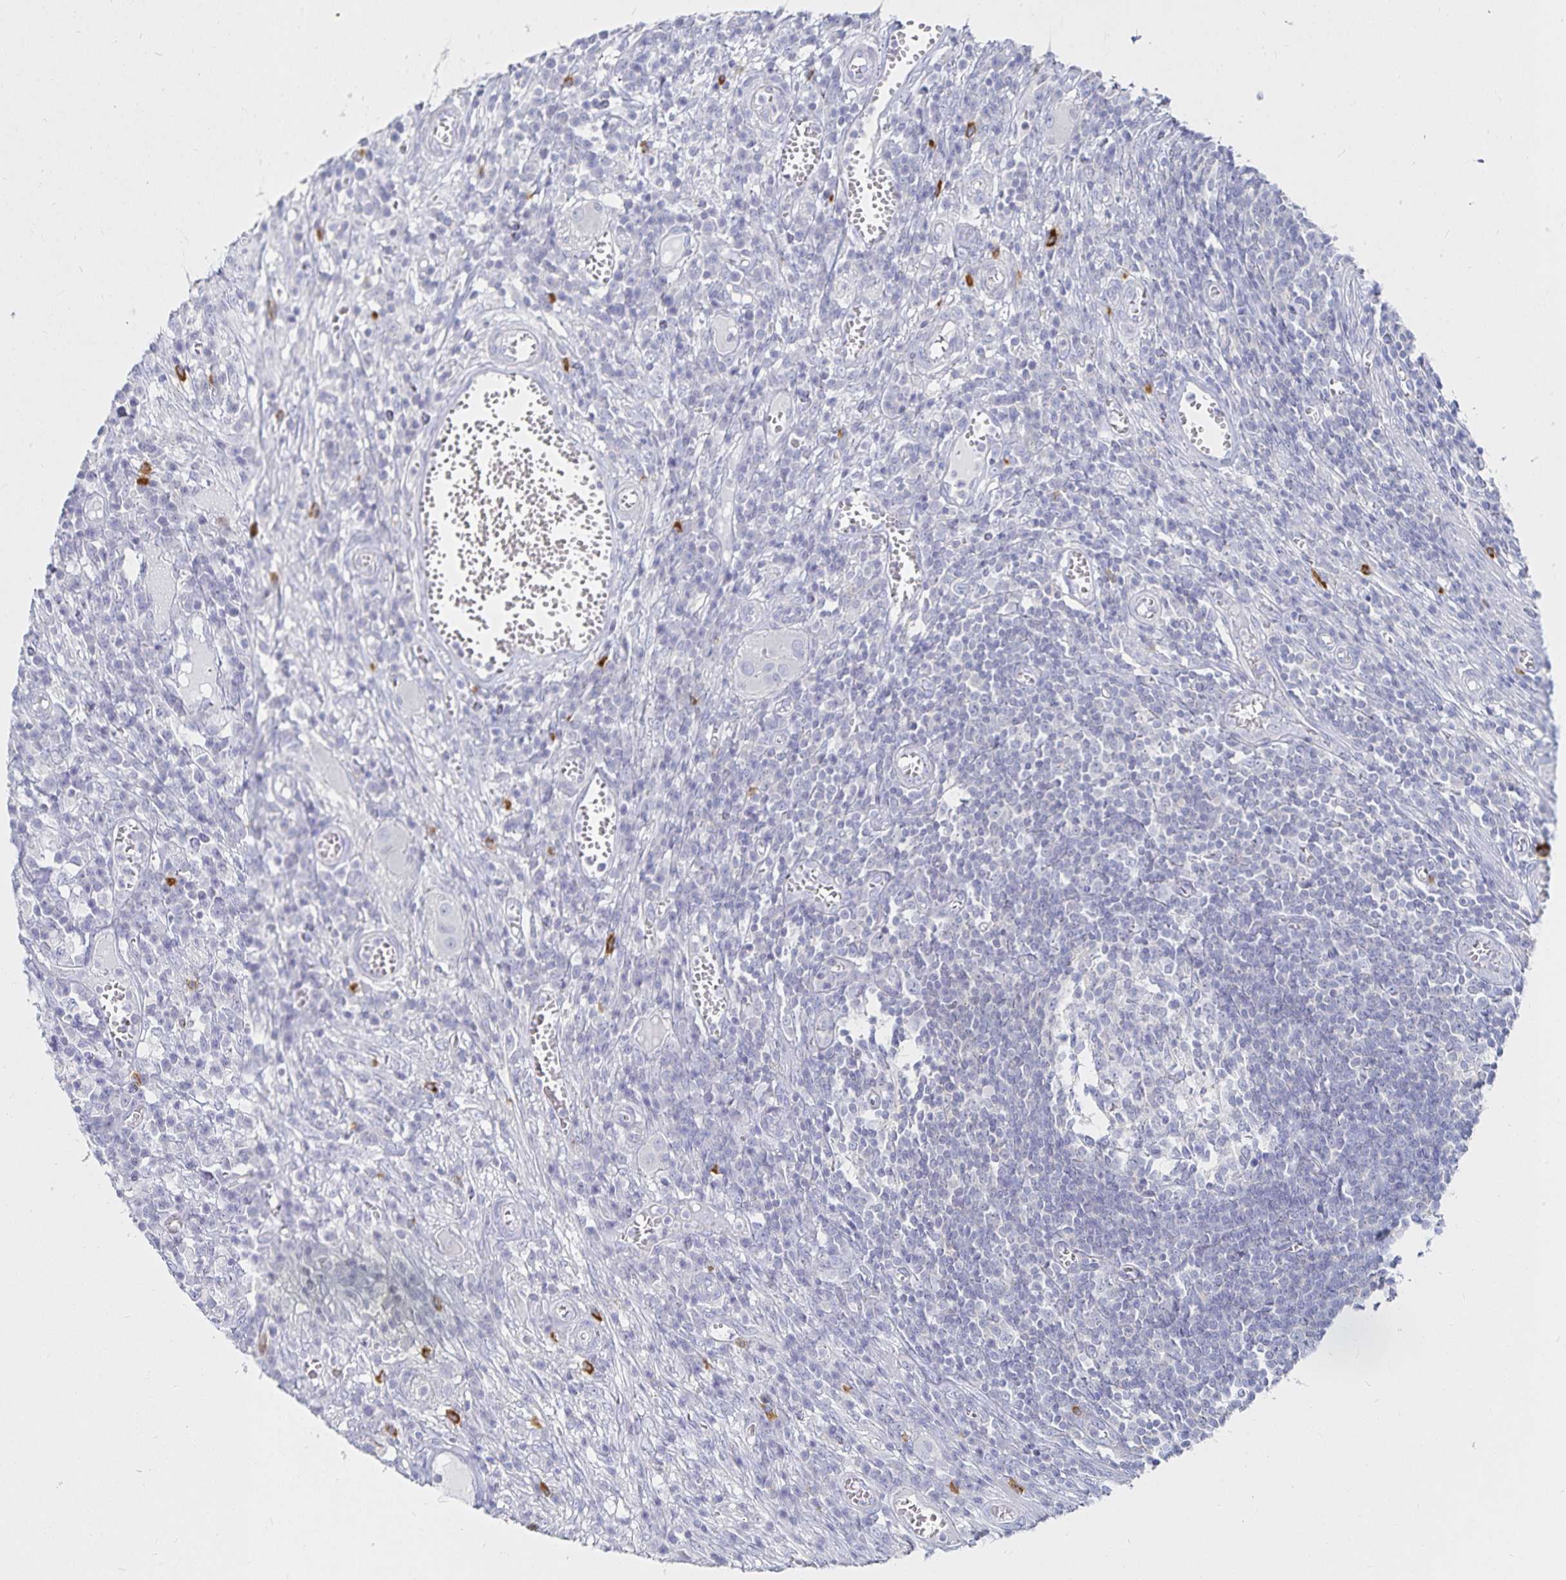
{"staining": {"intensity": "negative", "quantity": "none", "location": "none"}, "tissue": "colorectal cancer", "cell_type": "Tumor cells", "image_type": "cancer", "snomed": [{"axis": "morphology", "description": "Normal tissue, NOS"}, {"axis": "morphology", "description": "Adenocarcinoma, NOS"}, {"axis": "topography", "description": "Colon"}], "caption": "High magnification brightfield microscopy of adenocarcinoma (colorectal) stained with DAB (brown) and counterstained with hematoxylin (blue): tumor cells show no significant staining.", "gene": "TNIP1", "patient": {"sex": "male", "age": 65}}